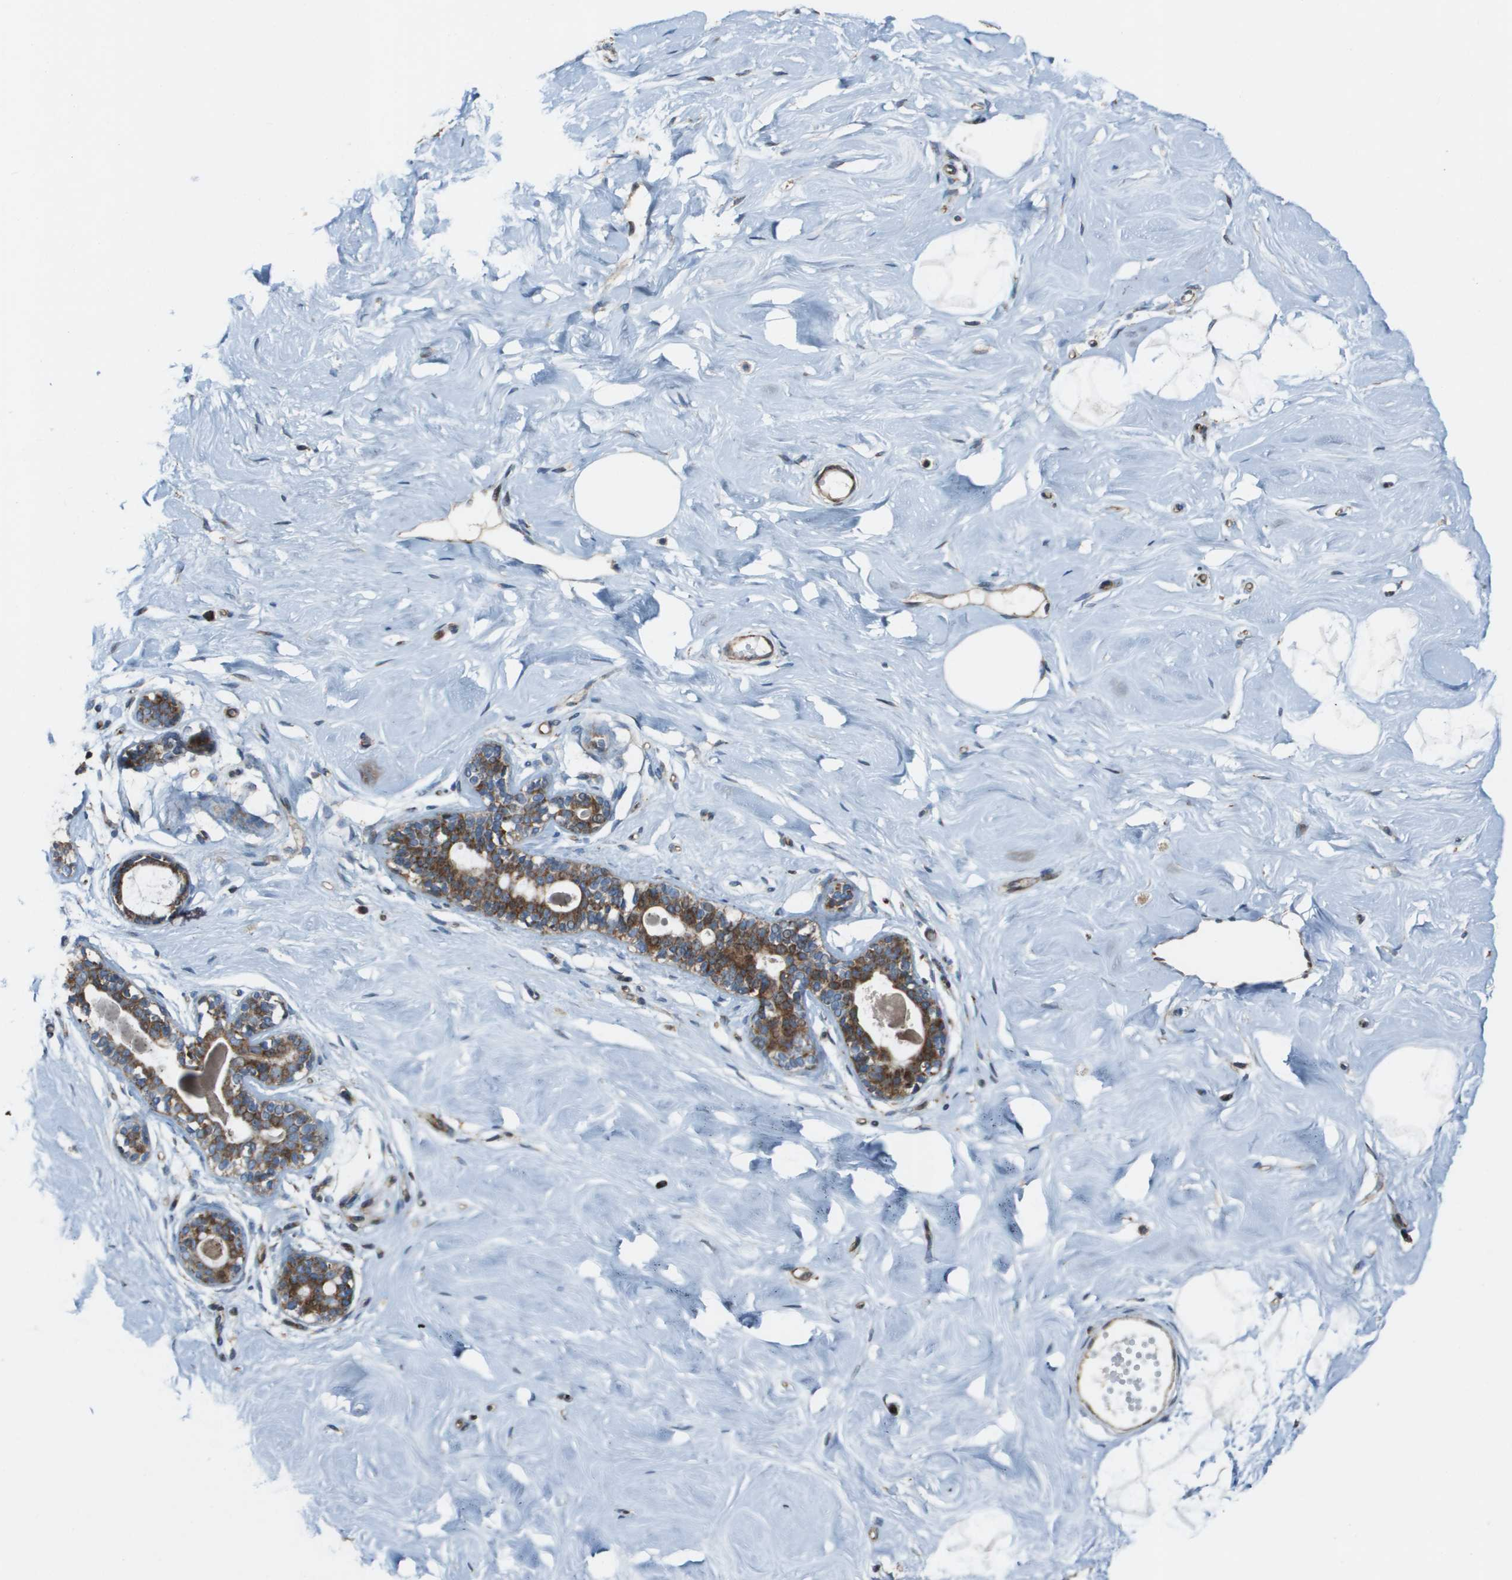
{"staining": {"intensity": "negative", "quantity": "none", "location": "none"}, "tissue": "breast", "cell_type": "Adipocytes", "image_type": "normal", "snomed": [{"axis": "morphology", "description": "Normal tissue, NOS"}, {"axis": "topography", "description": "Breast"}], "caption": "Adipocytes show no significant protein positivity in normal breast. The staining is performed using DAB (3,3'-diaminobenzidine) brown chromogen with nuclei counter-stained in using hematoxylin.", "gene": "MGAT3", "patient": {"sex": "female", "age": 23}}